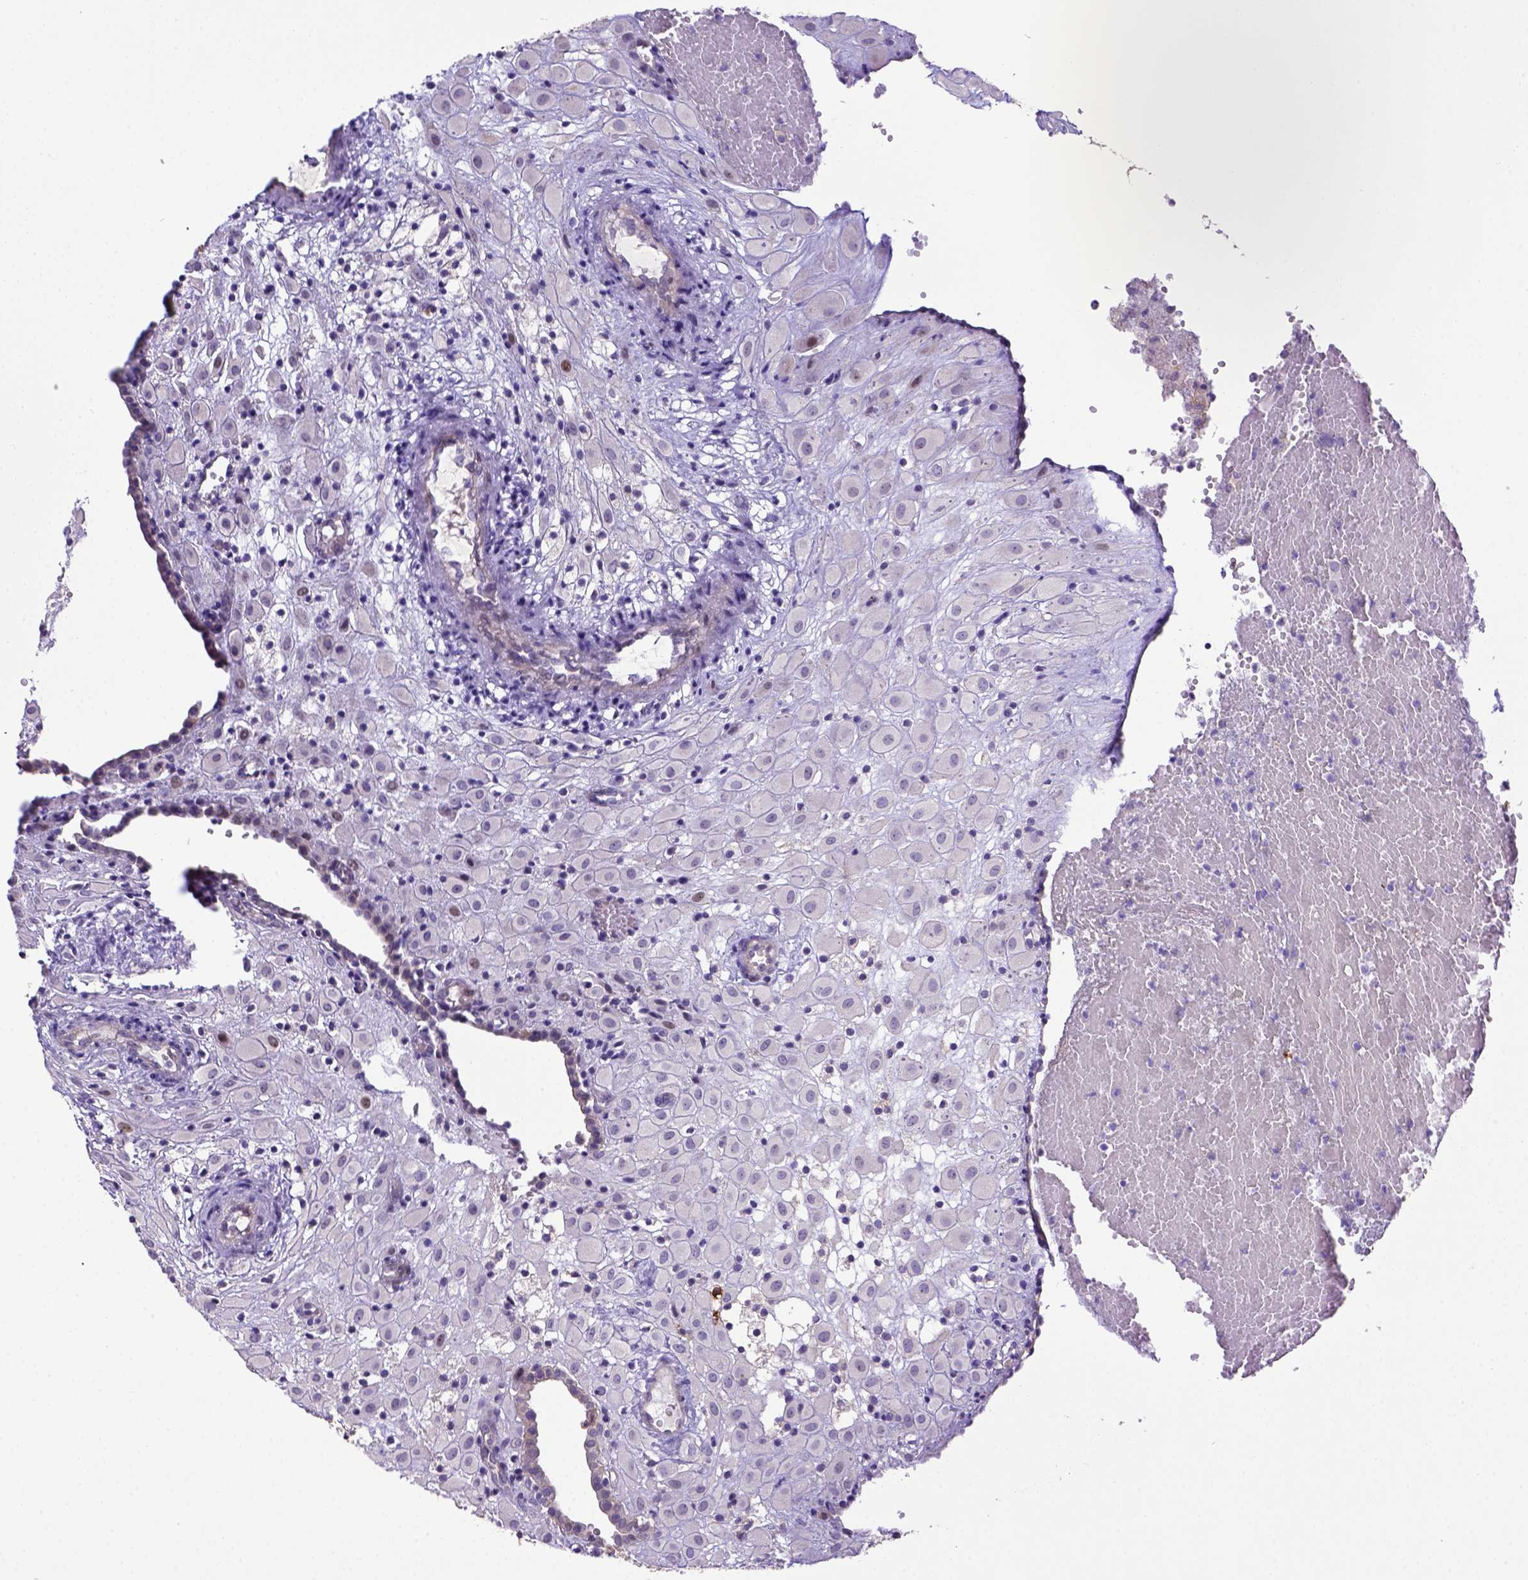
{"staining": {"intensity": "negative", "quantity": "none", "location": "none"}, "tissue": "placenta", "cell_type": "Decidual cells", "image_type": "normal", "snomed": [{"axis": "morphology", "description": "Normal tissue, NOS"}, {"axis": "topography", "description": "Placenta"}], "caption": "Placenta stained for a protein using immunohistochemistry displays no staining decidual cells.", "gene": "CD40", "patient": {"sex": "female", "age": 24}}